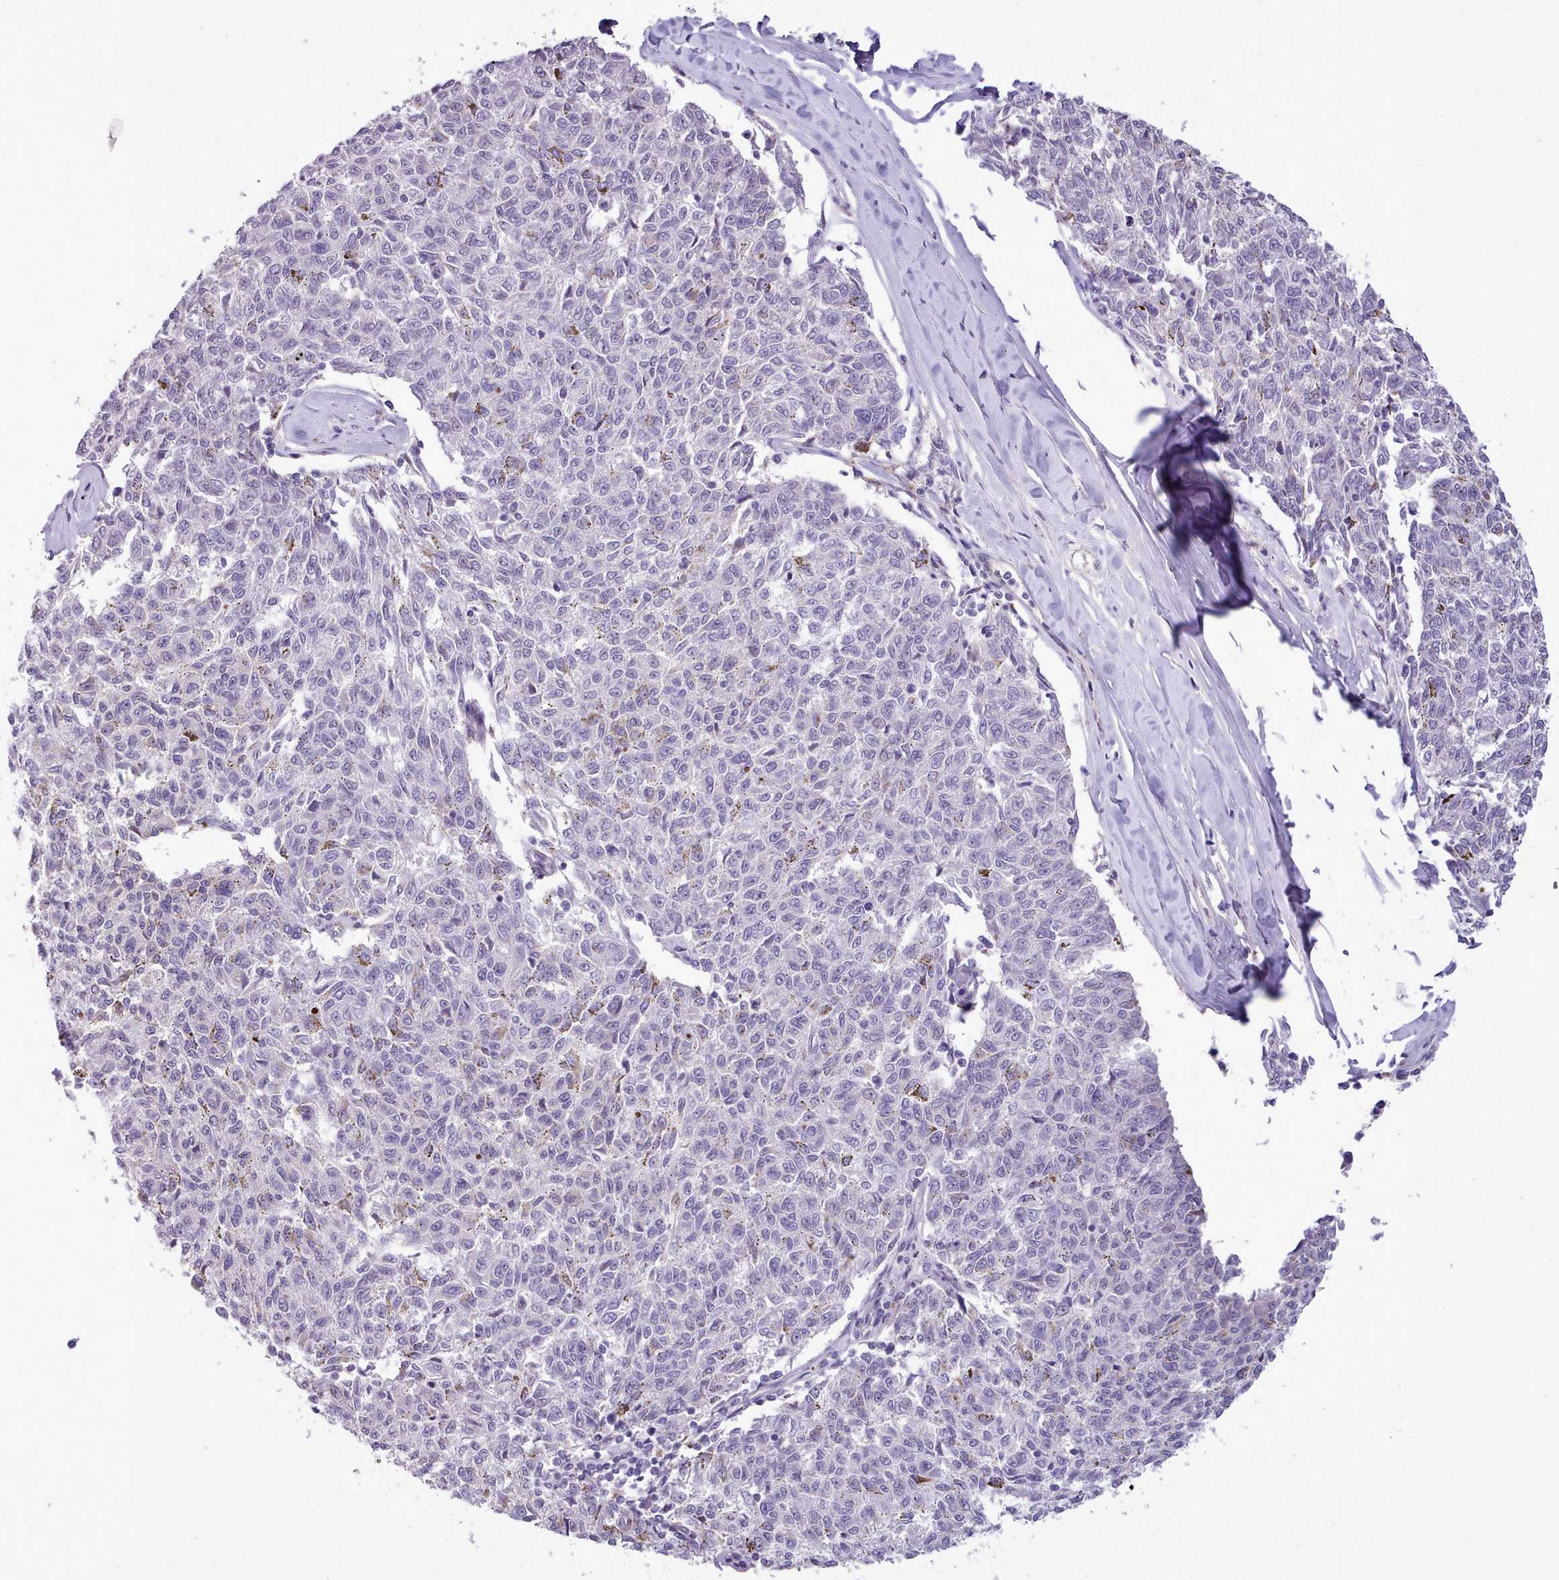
{"staining": {"intensity": "negative", "quantity": "none", "location": "none"}, "tissue": "melanoma", "cell_type": "Tumor cells", "image_type": "cancer", "snomed": [{"axis": "morphology", "description": "Malignant melanoma, NOS"}, {"axis": "topography", "description": "Skin"}], "caption": "DAB immunohistochemical staining of malignant melanoma exhibits no significant staining in tumor cells. Nuclei are stained in blue.", "gene": "CYP2A13", "patient": {"sex": "female", "age": 72}}